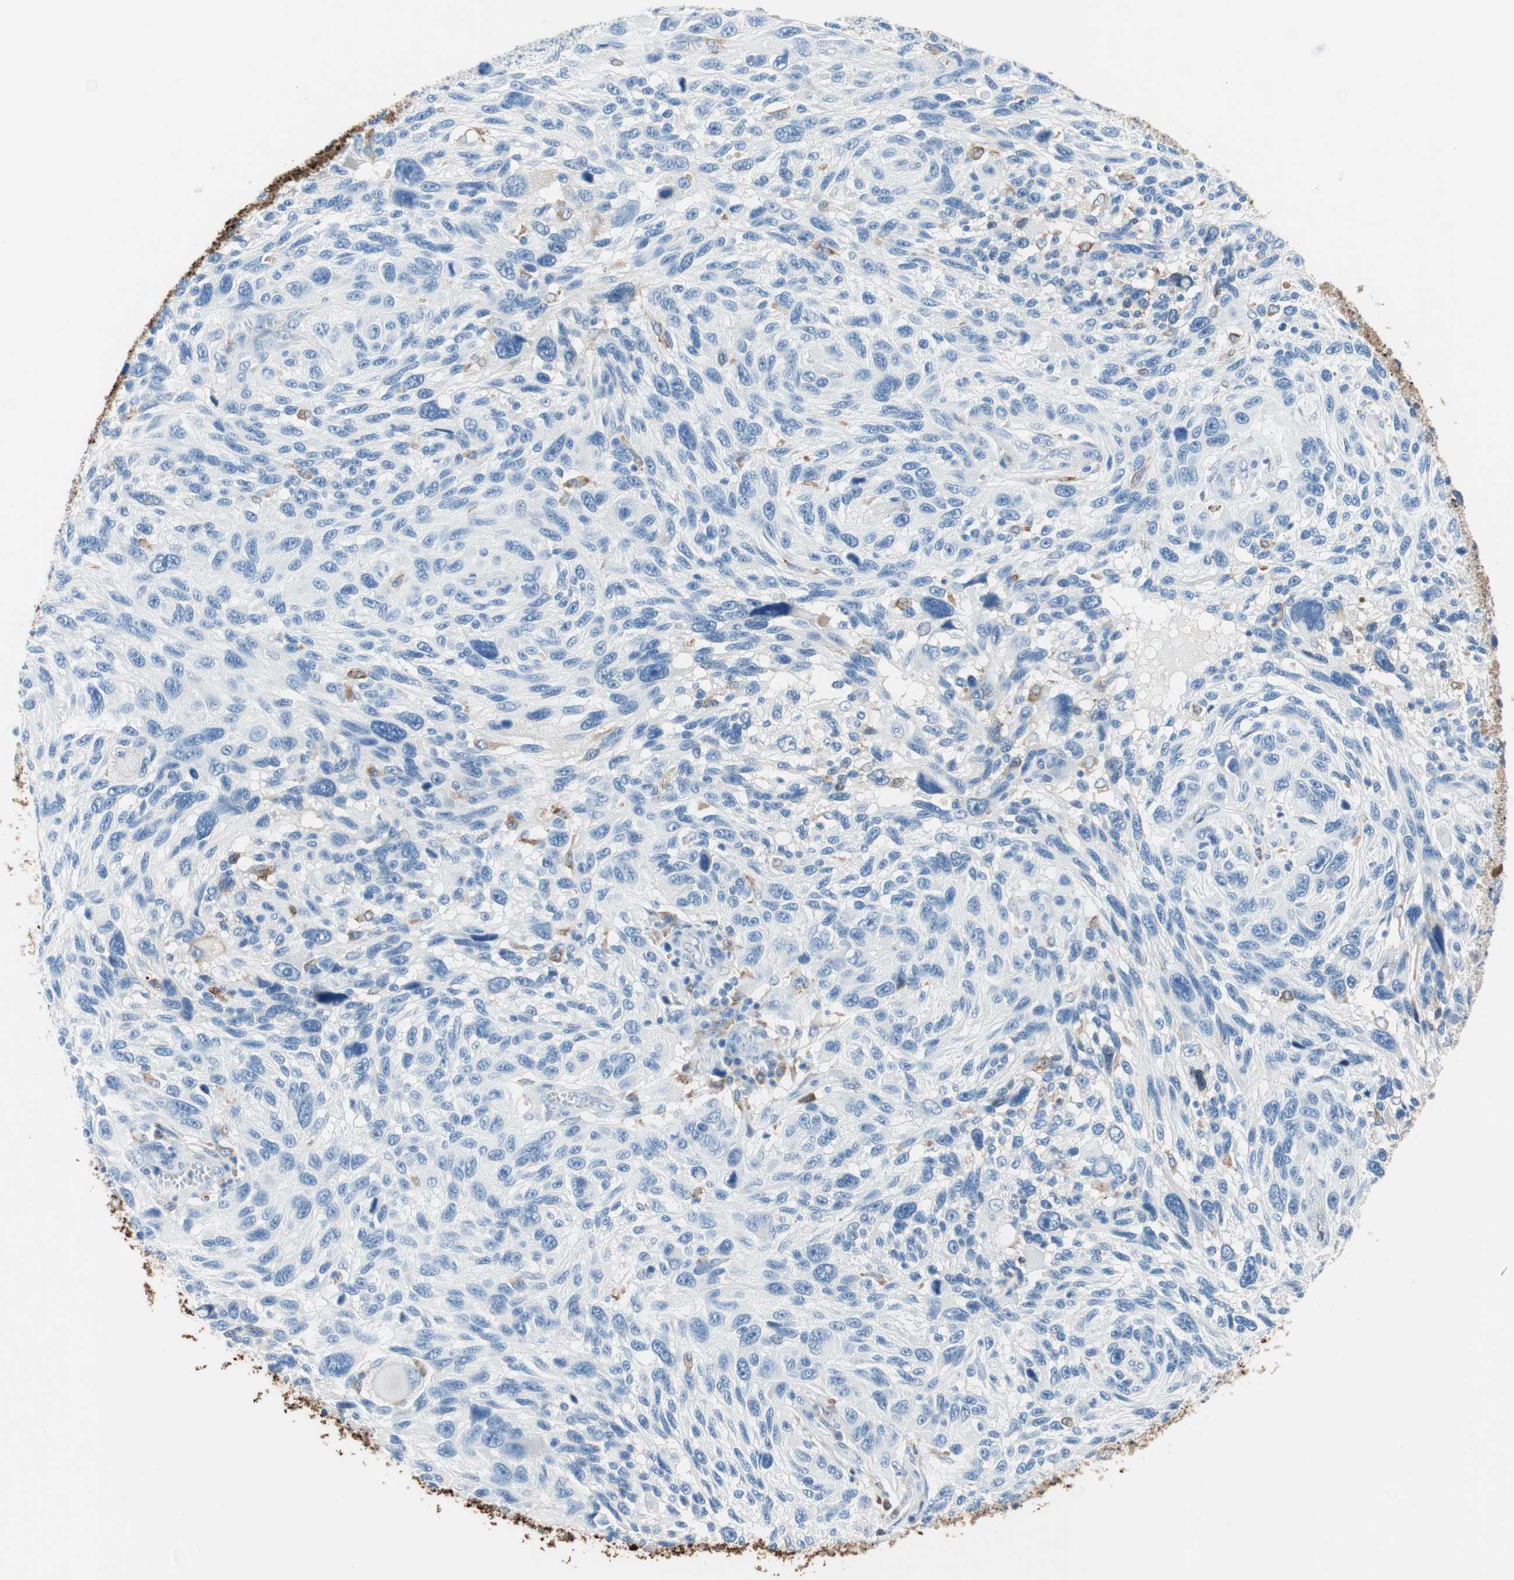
{"staining": {"intensity": "negative", "quantity": "none", "location": "none"}, "tissue": "melanoma", "cell_type": "Tumor cells", "image_type": "cancer", "snomed": [{"axis": "morphology", "description": "Malignant melanoma, NOS"}, {"axis": "topography", "description": "Skin"}], "caption": "Immunohistochemistry image of melanoma stained for a protein (brown), which shows no staining in tumor cells.", "gene": "GLUL", "patient": {"sex": "male", "age": 53}}